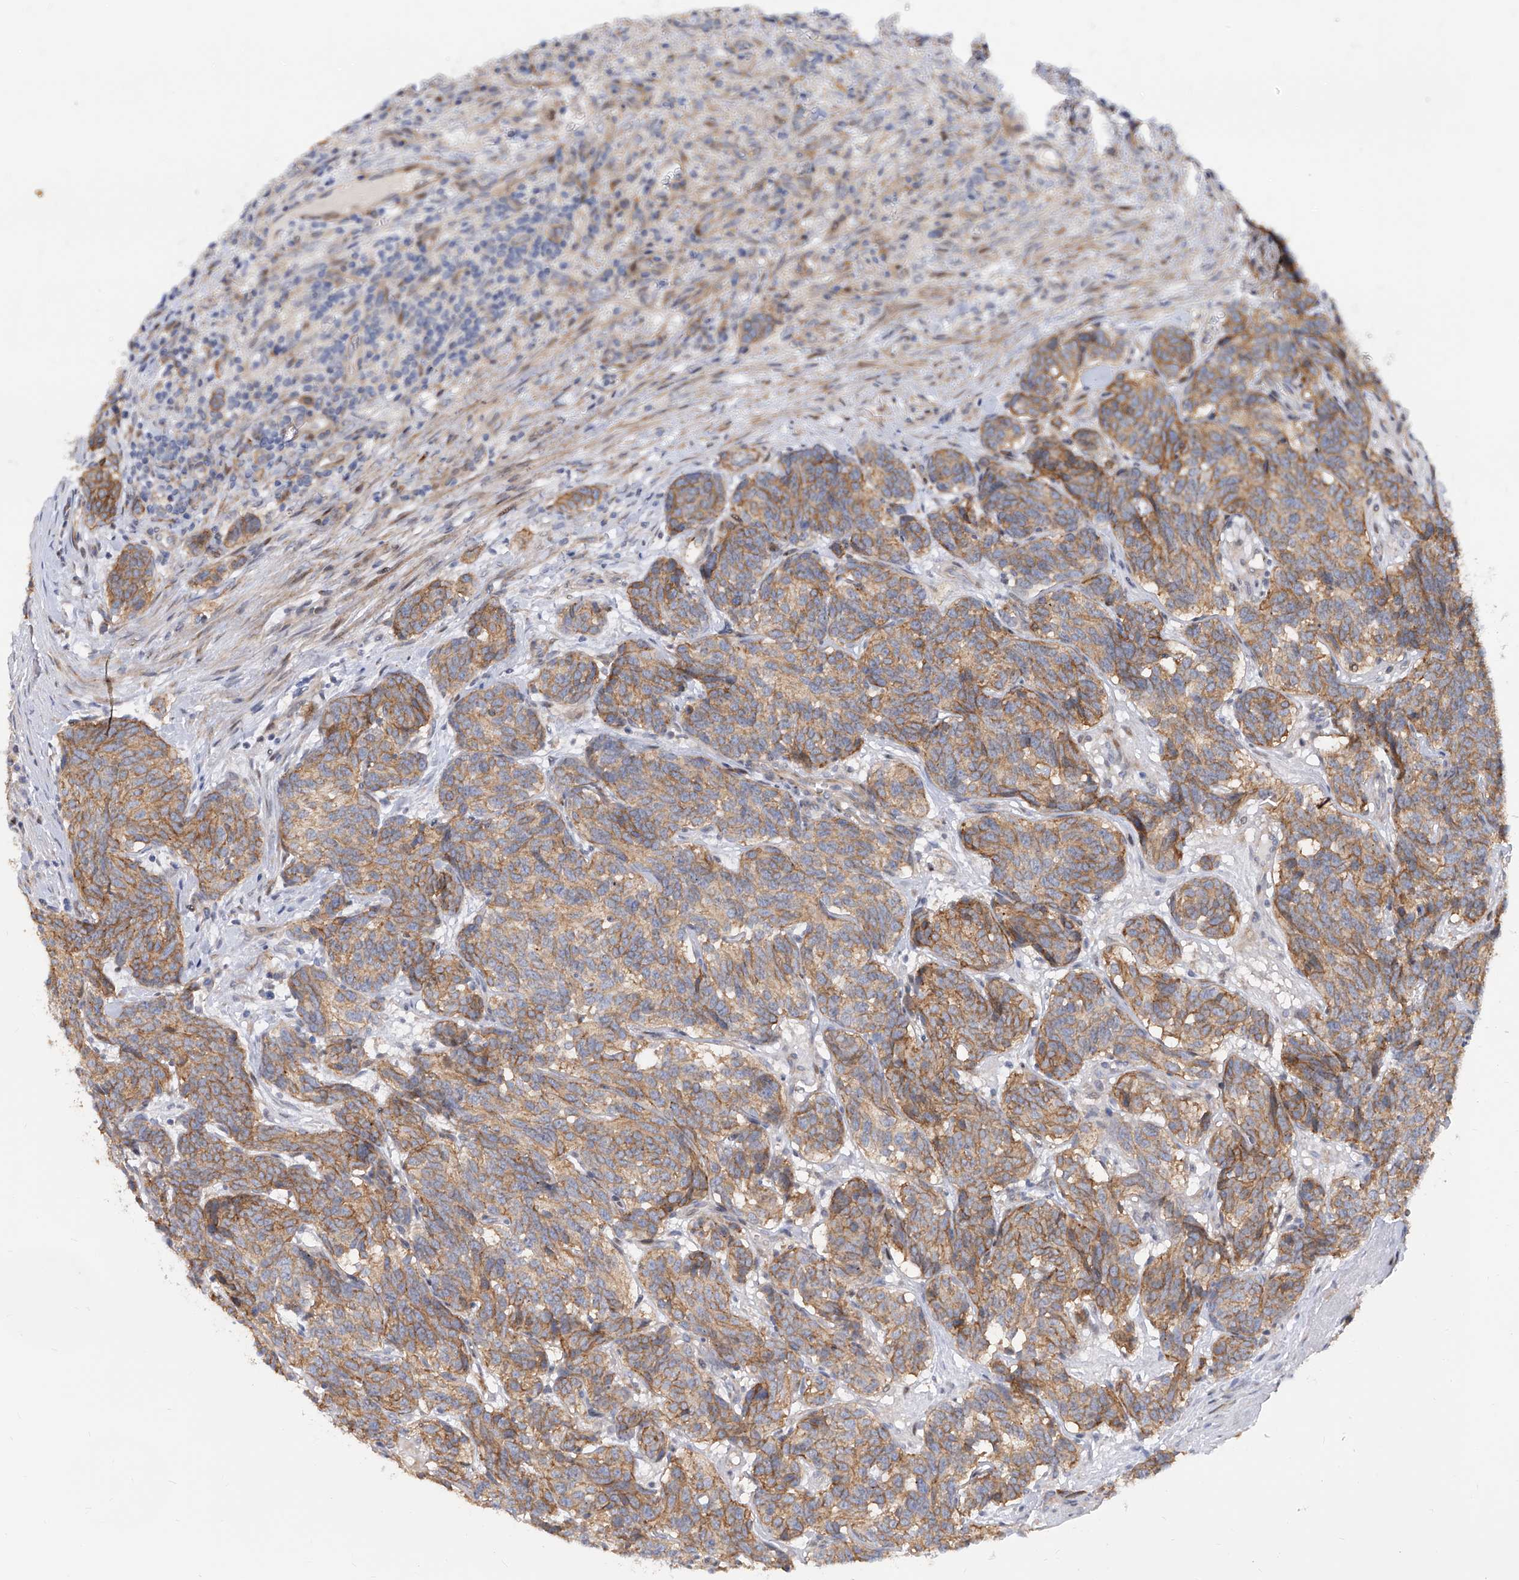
{"staining": {"intensity": "moderate", "quantity": ">75%", "location": "cytoplasmic/membranous"}, "tissue": "carcinoid", "cell_type": "Tumor cells", "image_type": "cancer", "snomed": [{"axis": "morphology", "description": "Carcinoid, malignant, NOS"}, {"axis": "topography", "description": "Lung"}], "caption": "Carcinoid (malignant) stained with a brown dye reveals moderate cytoplasmic/membranous positive expression in about >75% of tumor cells.", "gene": "LRRC1", "patient": {"sex": "female", "age": 46}}